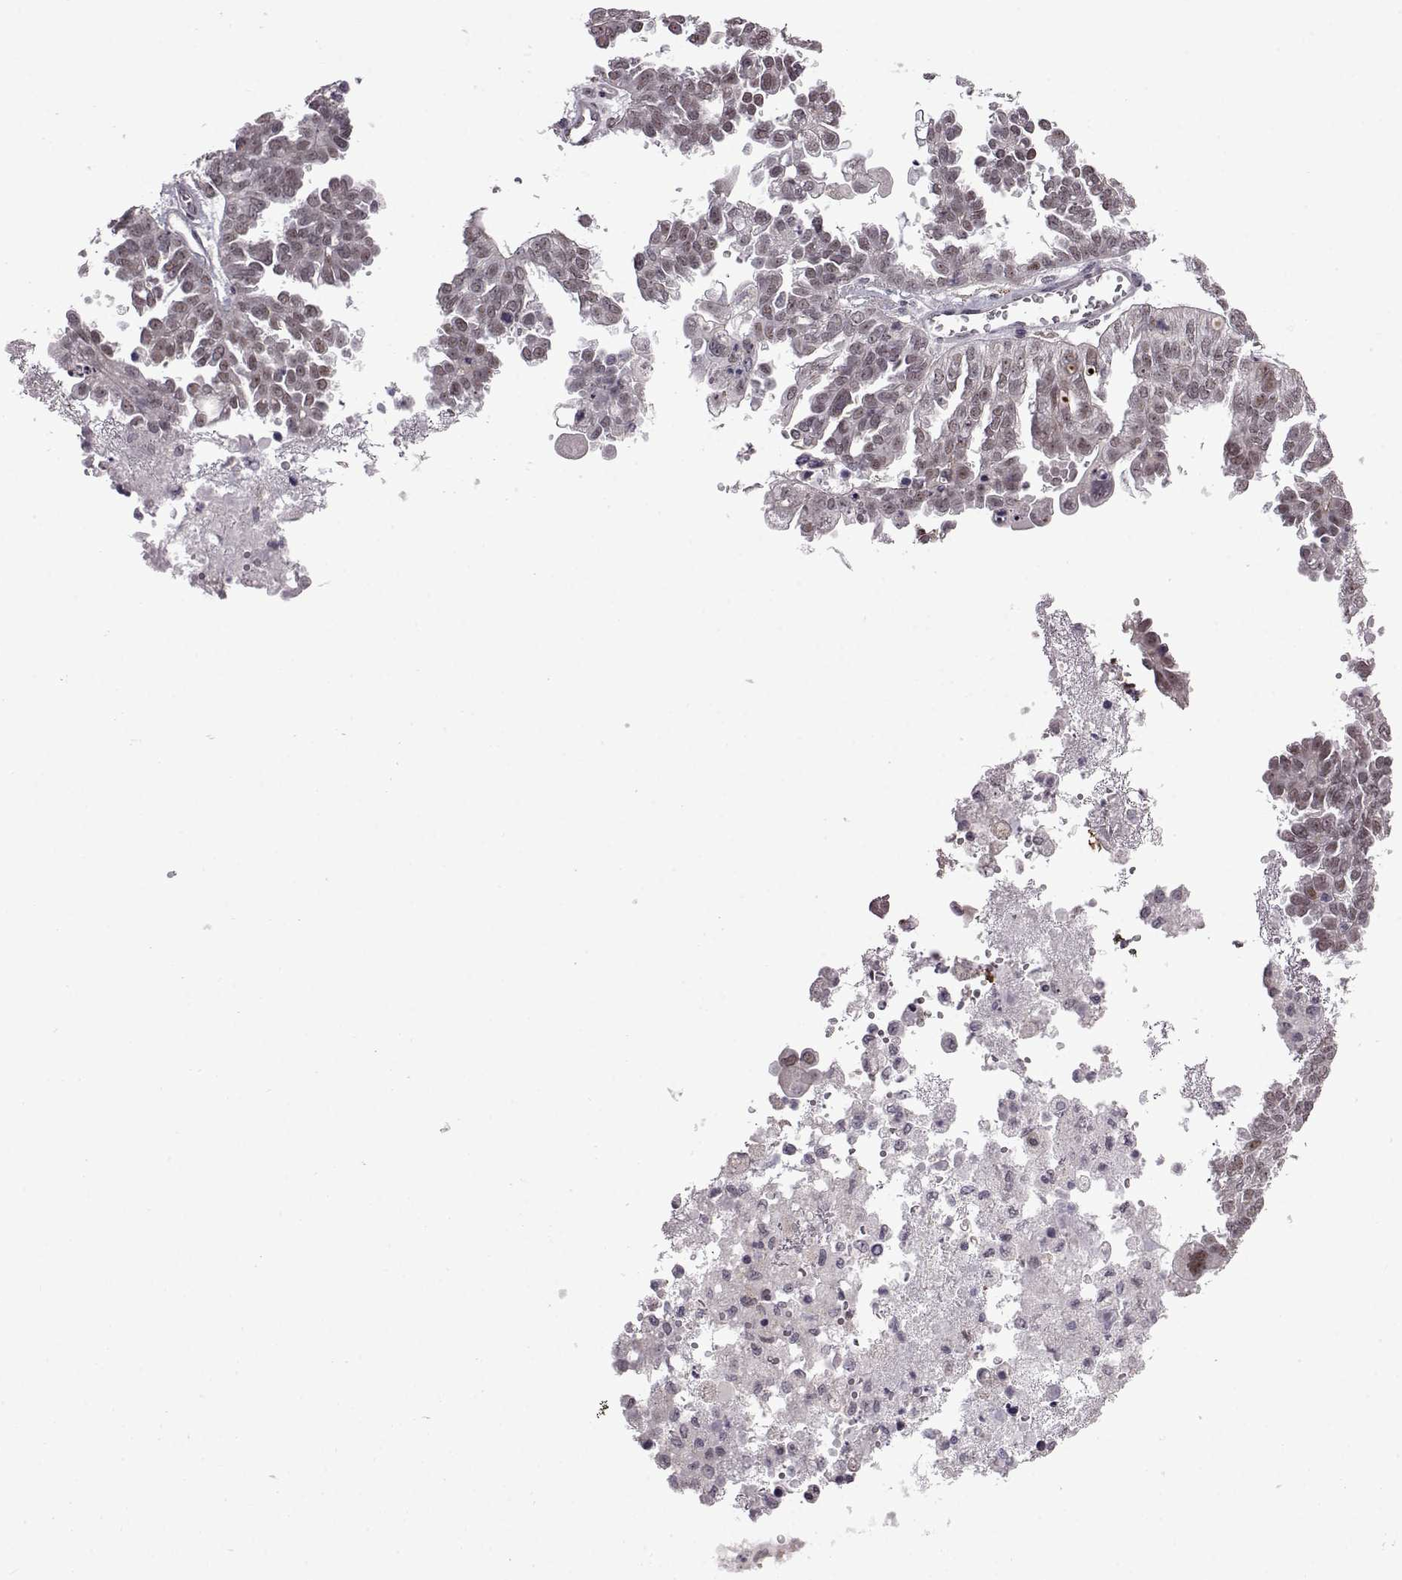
{"staining": {"intensity": "negative", "quantity": "none", "location": "none"}, "tissue": "ovarian cancer", "cell_type": "Tumor cells", "image_type": "cancer", "snomed": [{"axis": "morphology", "description": "Cystadenocarcinoma, serous, NOS"}, {"axis": "topography", "description": "Ovary"}], "caption": "Immunohistochemistry (IHC) photomicrograph of human serous cystadenocarcinoma (ovarian) stained for a protein (brown), which reveals no expression in tumor cells. (Brightfield microscopy of DAB IHC at high magnification).", "gene": "SYNPO2", "patient": {"sex": "female", "age": 53}}